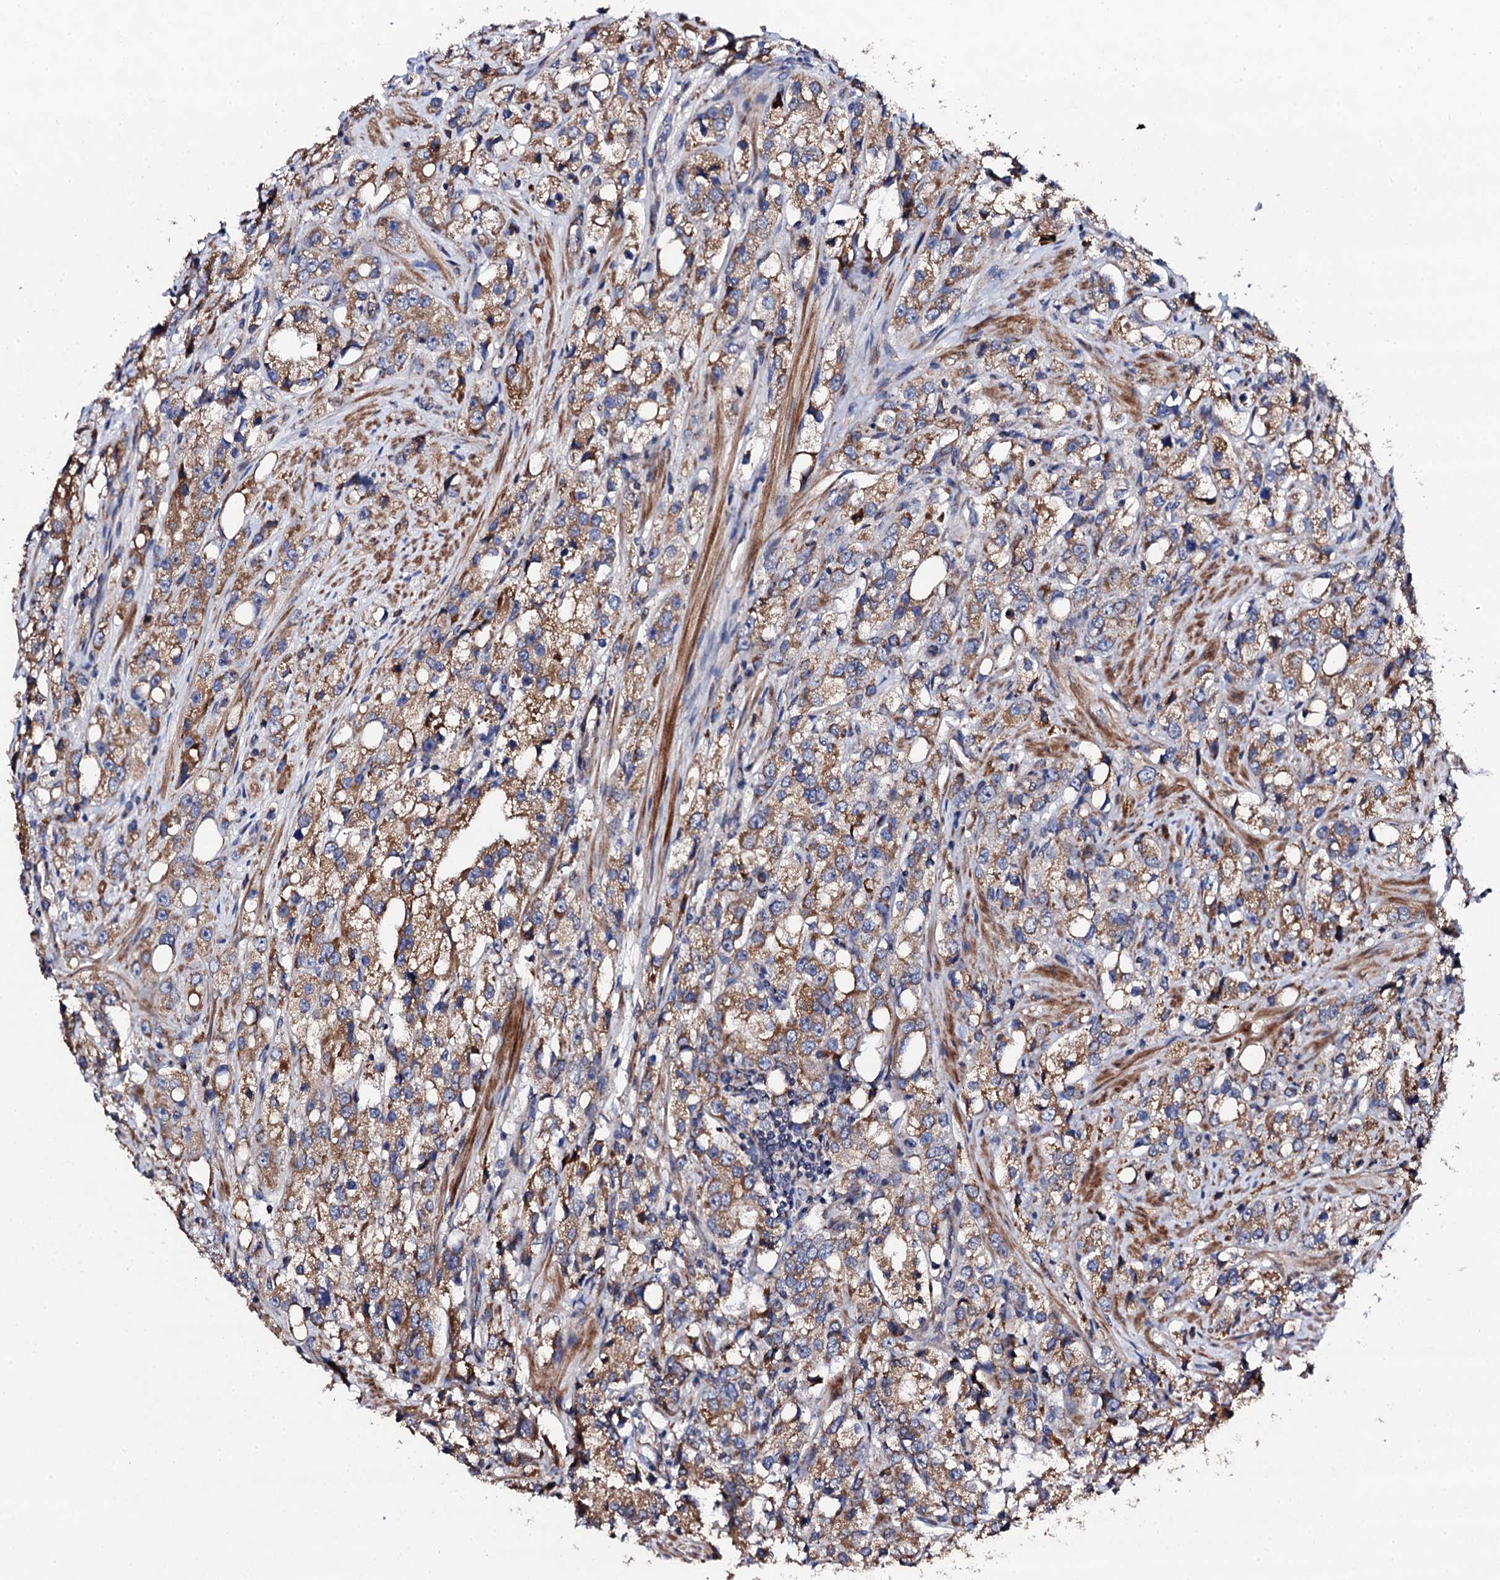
{"staining": {"intensity": "moderate", "quantity": ">75%", "location": "cytoplasmic/membranous"}, "tissue": "prostate cancer", "cell_type": "Tumor cells", "image_type": "cancer", "snomed": [{"axis": "morphology", "description": "Adenocarcinoma, NOS"}, {"axis": "topography", "description": "Prostate"}], "caption": "There is medium levels of moderate cytoplasmic/membranous staining in tumor cells of adenocarcinoma (prostate), as demonstrated by immunohistochemical staining (brown color).", "gene": "LIPT2", "patient": {"sex": "male", "age": 79}}